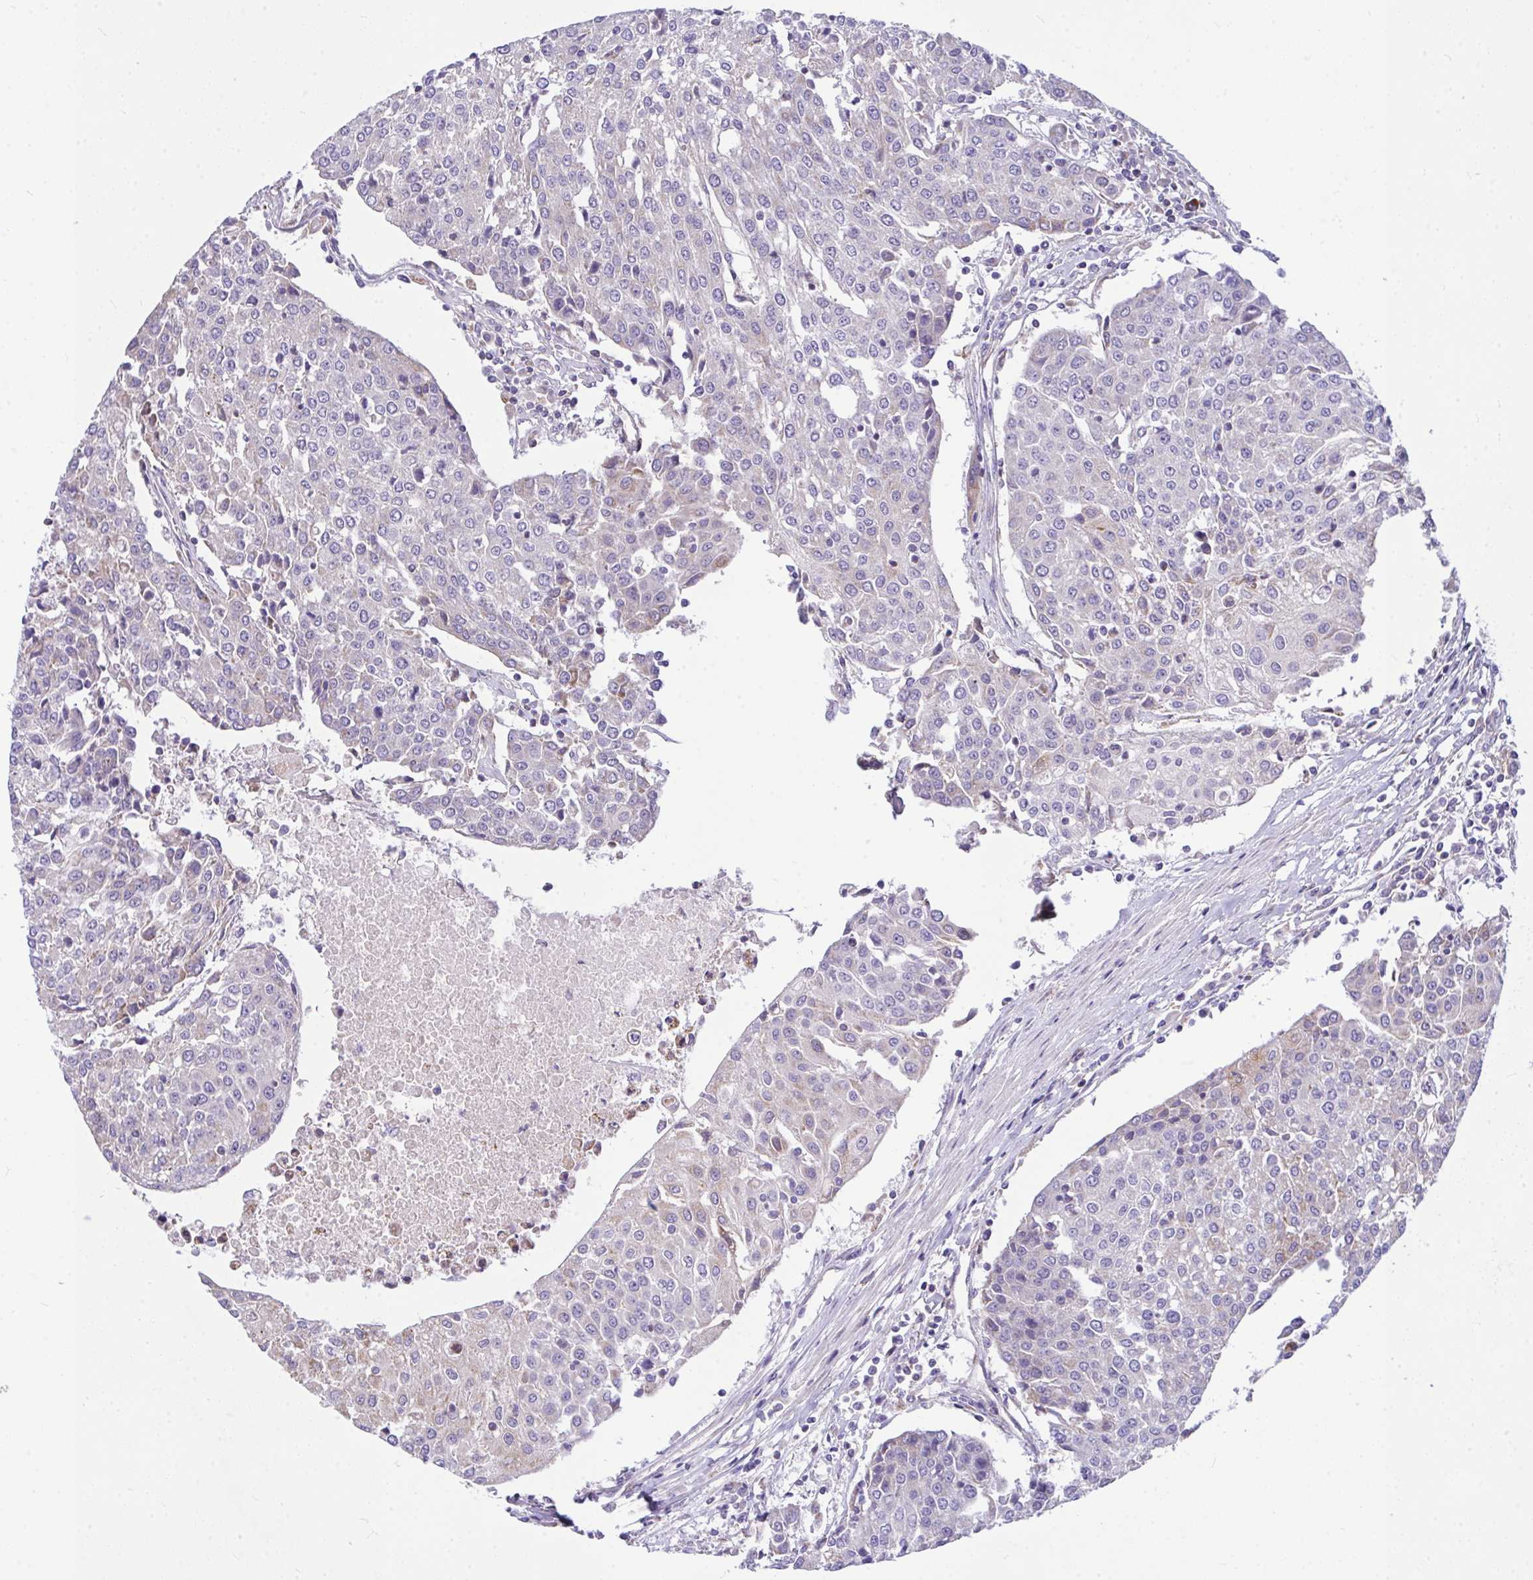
{"staining": {"intensity": "negative", "quantity": "none", "location": "none"}, "tissue": "urothelial cancer", "cell_type": "Tumor cells", "image_type": "cancer", "snomed": [{"axis": "morphology", "description": "Urothelial carcinoma, High grade"}, {"axis": "topography", "description": "Urinary bladder"}], "caption": "Micrograph shows no significant protein expression in tumor cells of high-grade urothelial carcinoma.", "gene": "CEP63", "patient": {"sex": "female", "age": 85}}